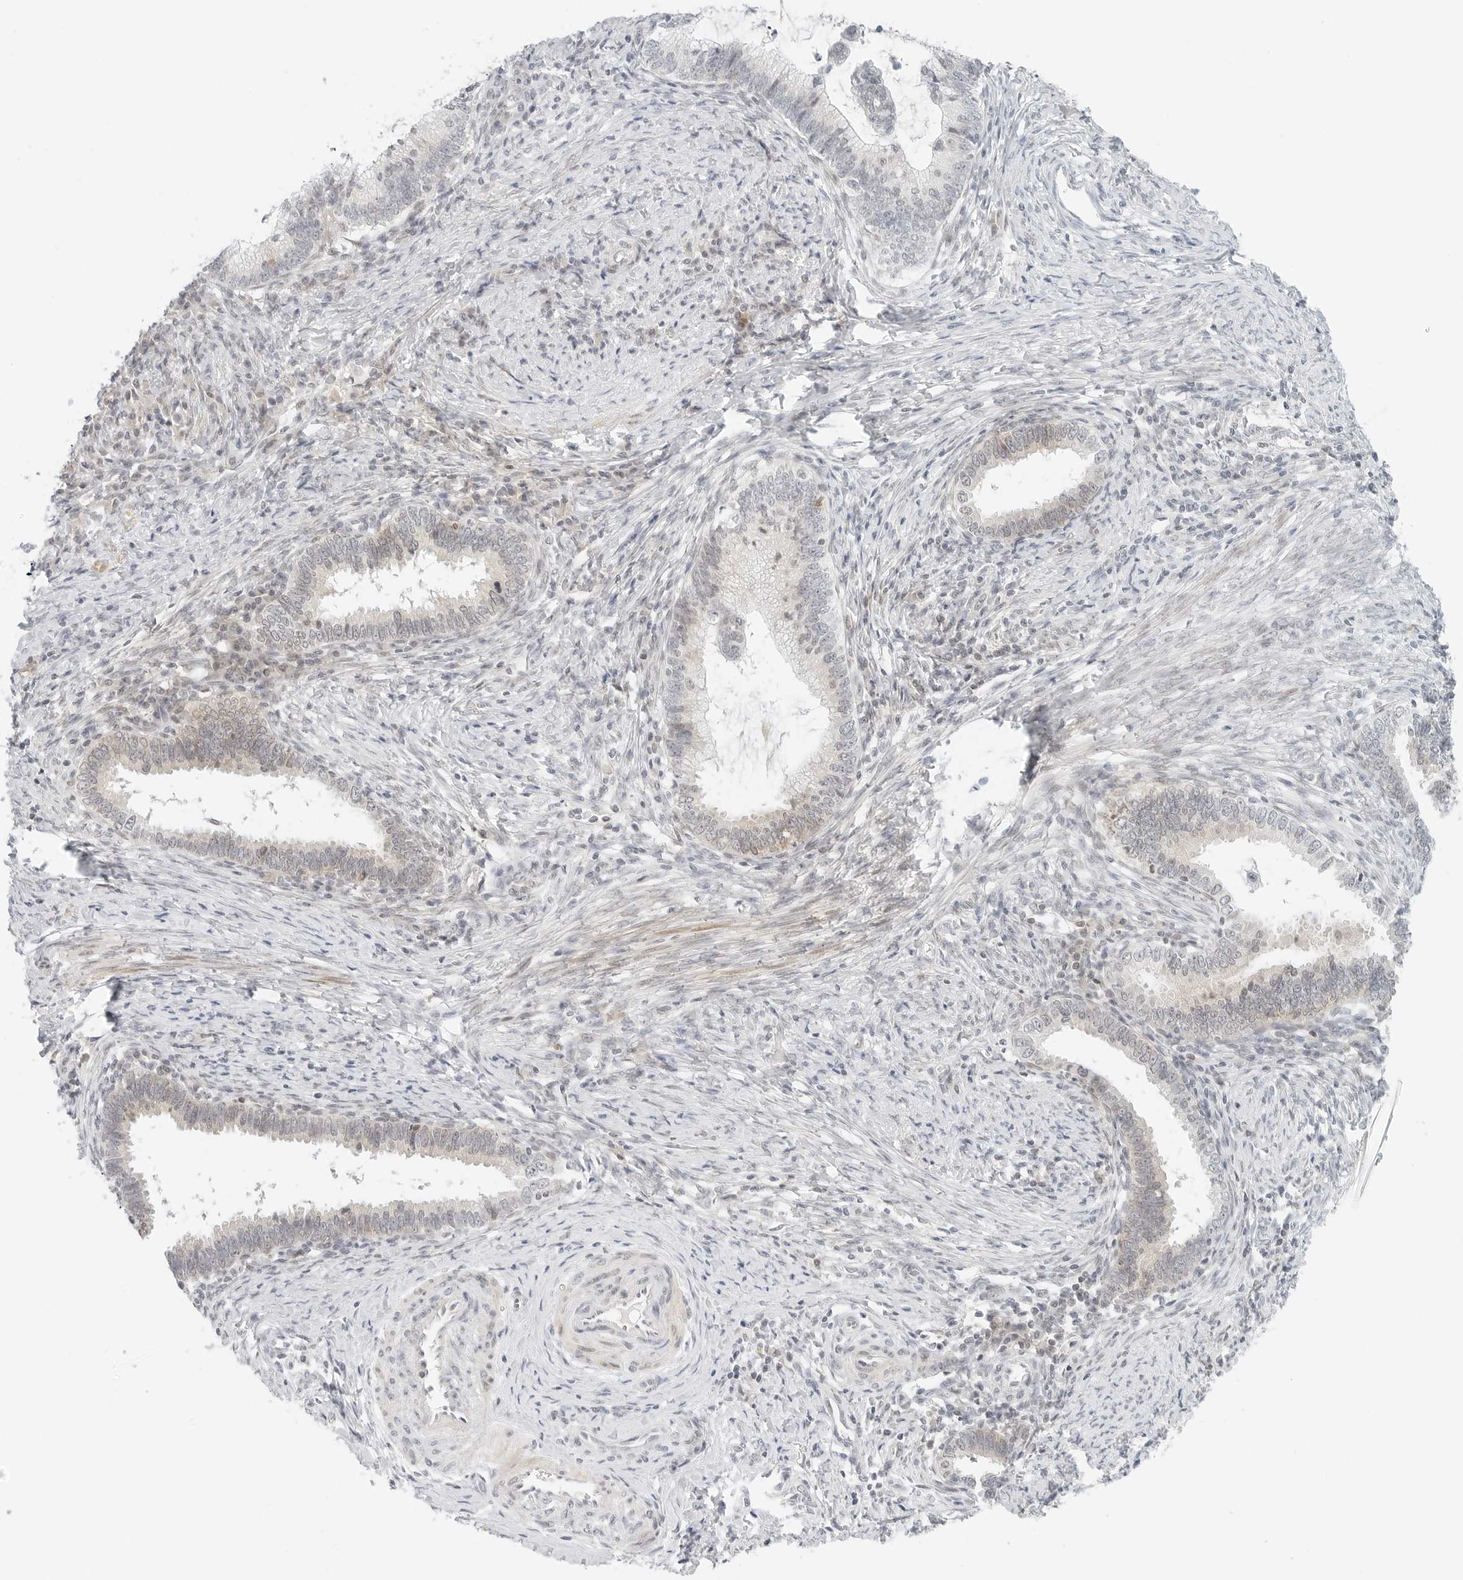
{"staining": {"intensity": "weak", "quantity": "<25%", "location": "cytoplasmic/membranous"}, "tissue": "cervical cancer", "cell_type": "Tumor cells", "image_type": "cancer", "snomed": [{"axis": "morphology", "description": "Adenocarcinoma, NOS"}, {"axis": "topography", "description": "Cervix"}], "caption": "DAB immunohistochemical staining of cervical cancer shows no significant positivity in tumor cells.", "gene": "NEO1", "patient": {"sex": "female", "age": 36}}